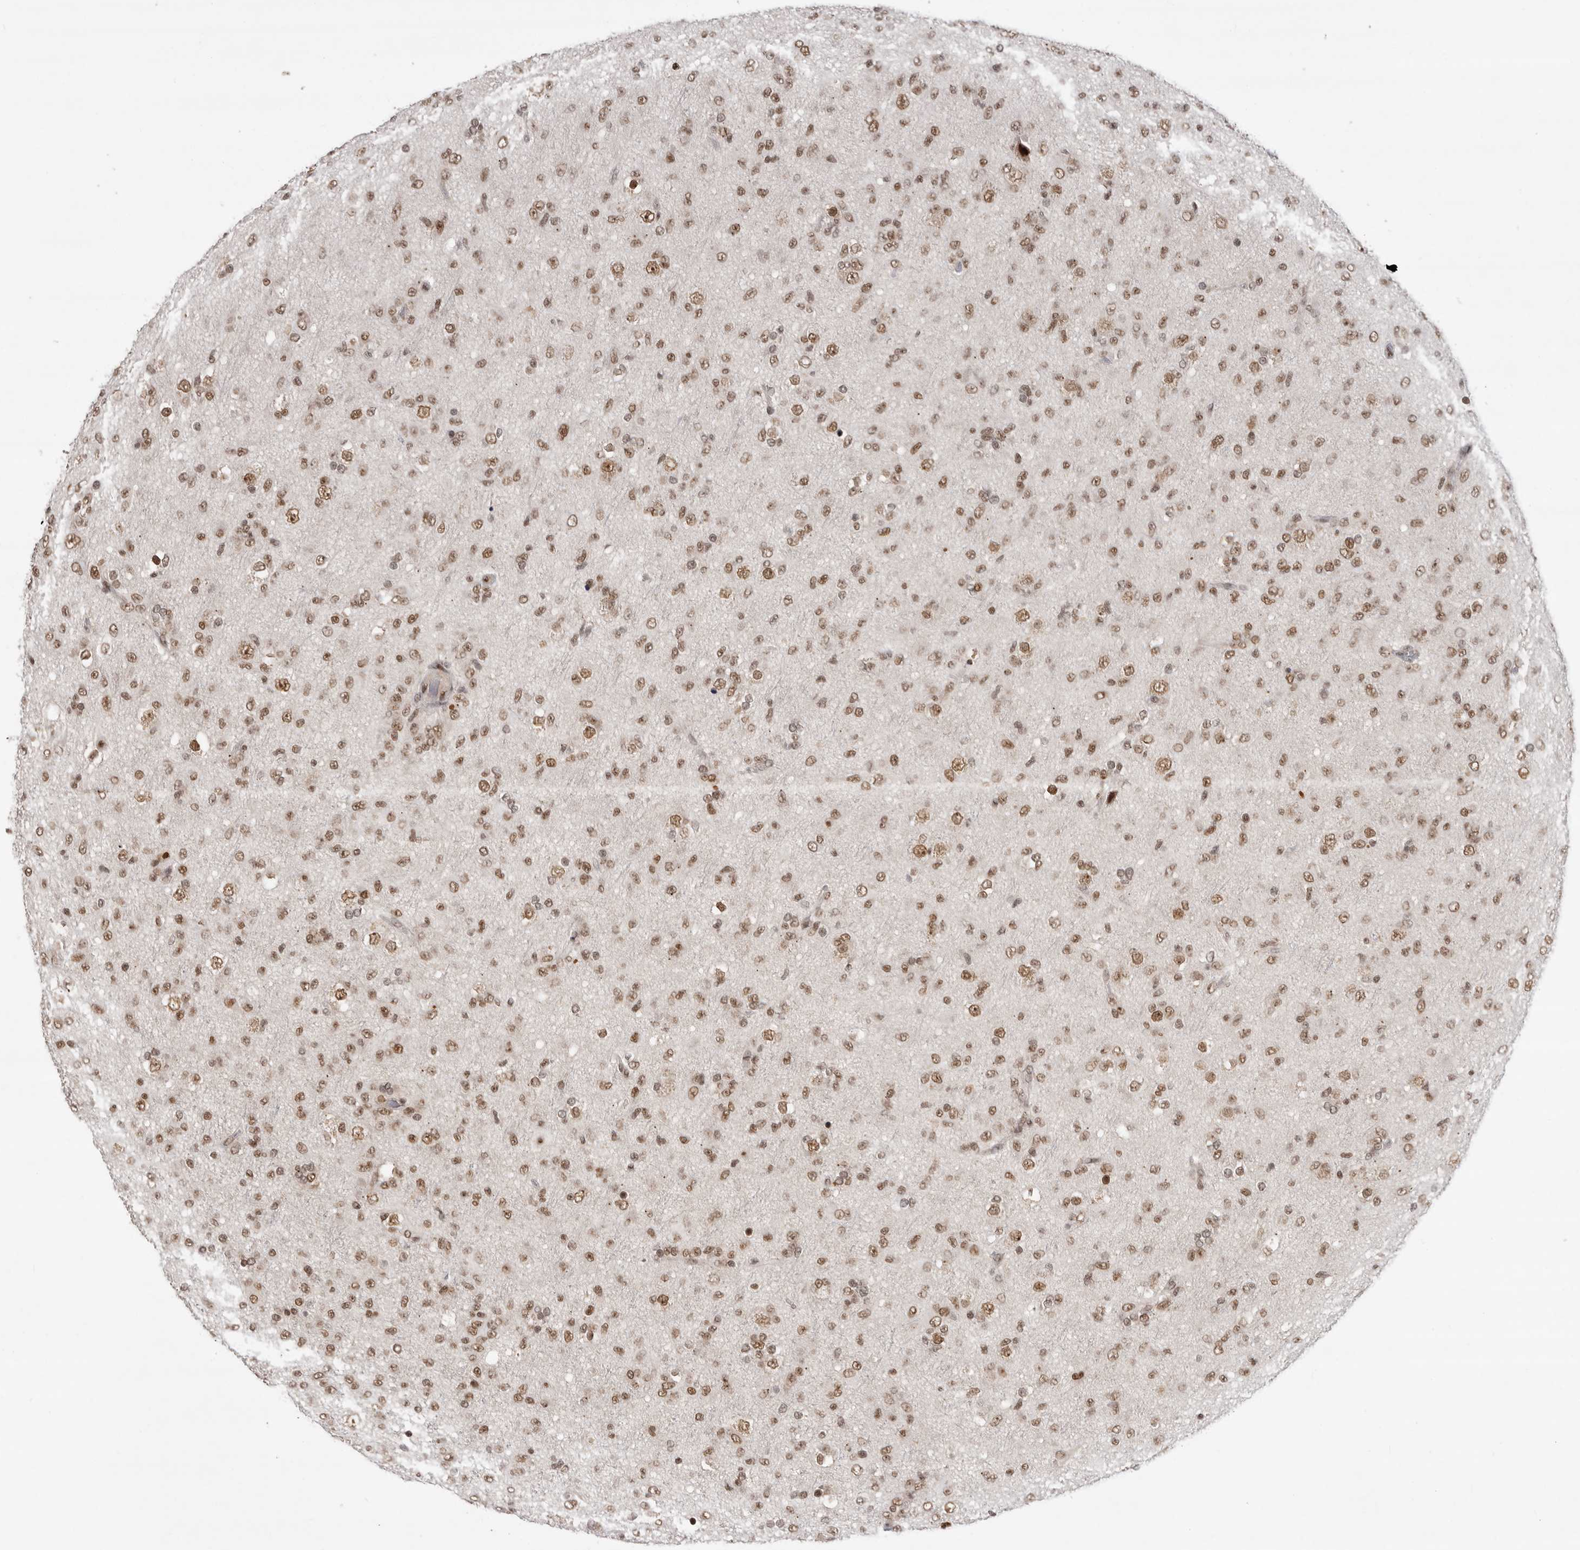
{"staining": {"intensity": "moderate", "quantity": ">75%", "location": "nuclear"}, "tissue": "glioma", "cell_type": "Tumor cells", "image_type": "cancer", "snomed": [{"axis": "morphology", "description": "Glioma, malignant, Low grade"}, {"axis": "topography", "description": "Brain"}], "caption": "High-power microscopy captured an immunohistochemistry (IHC) histopathology image of glioma, revealing moderate nuclear staining in approximately >75% of tumor cells.", "gene": "ZNF830", "patient": {"sex": "male", "age": 65}}